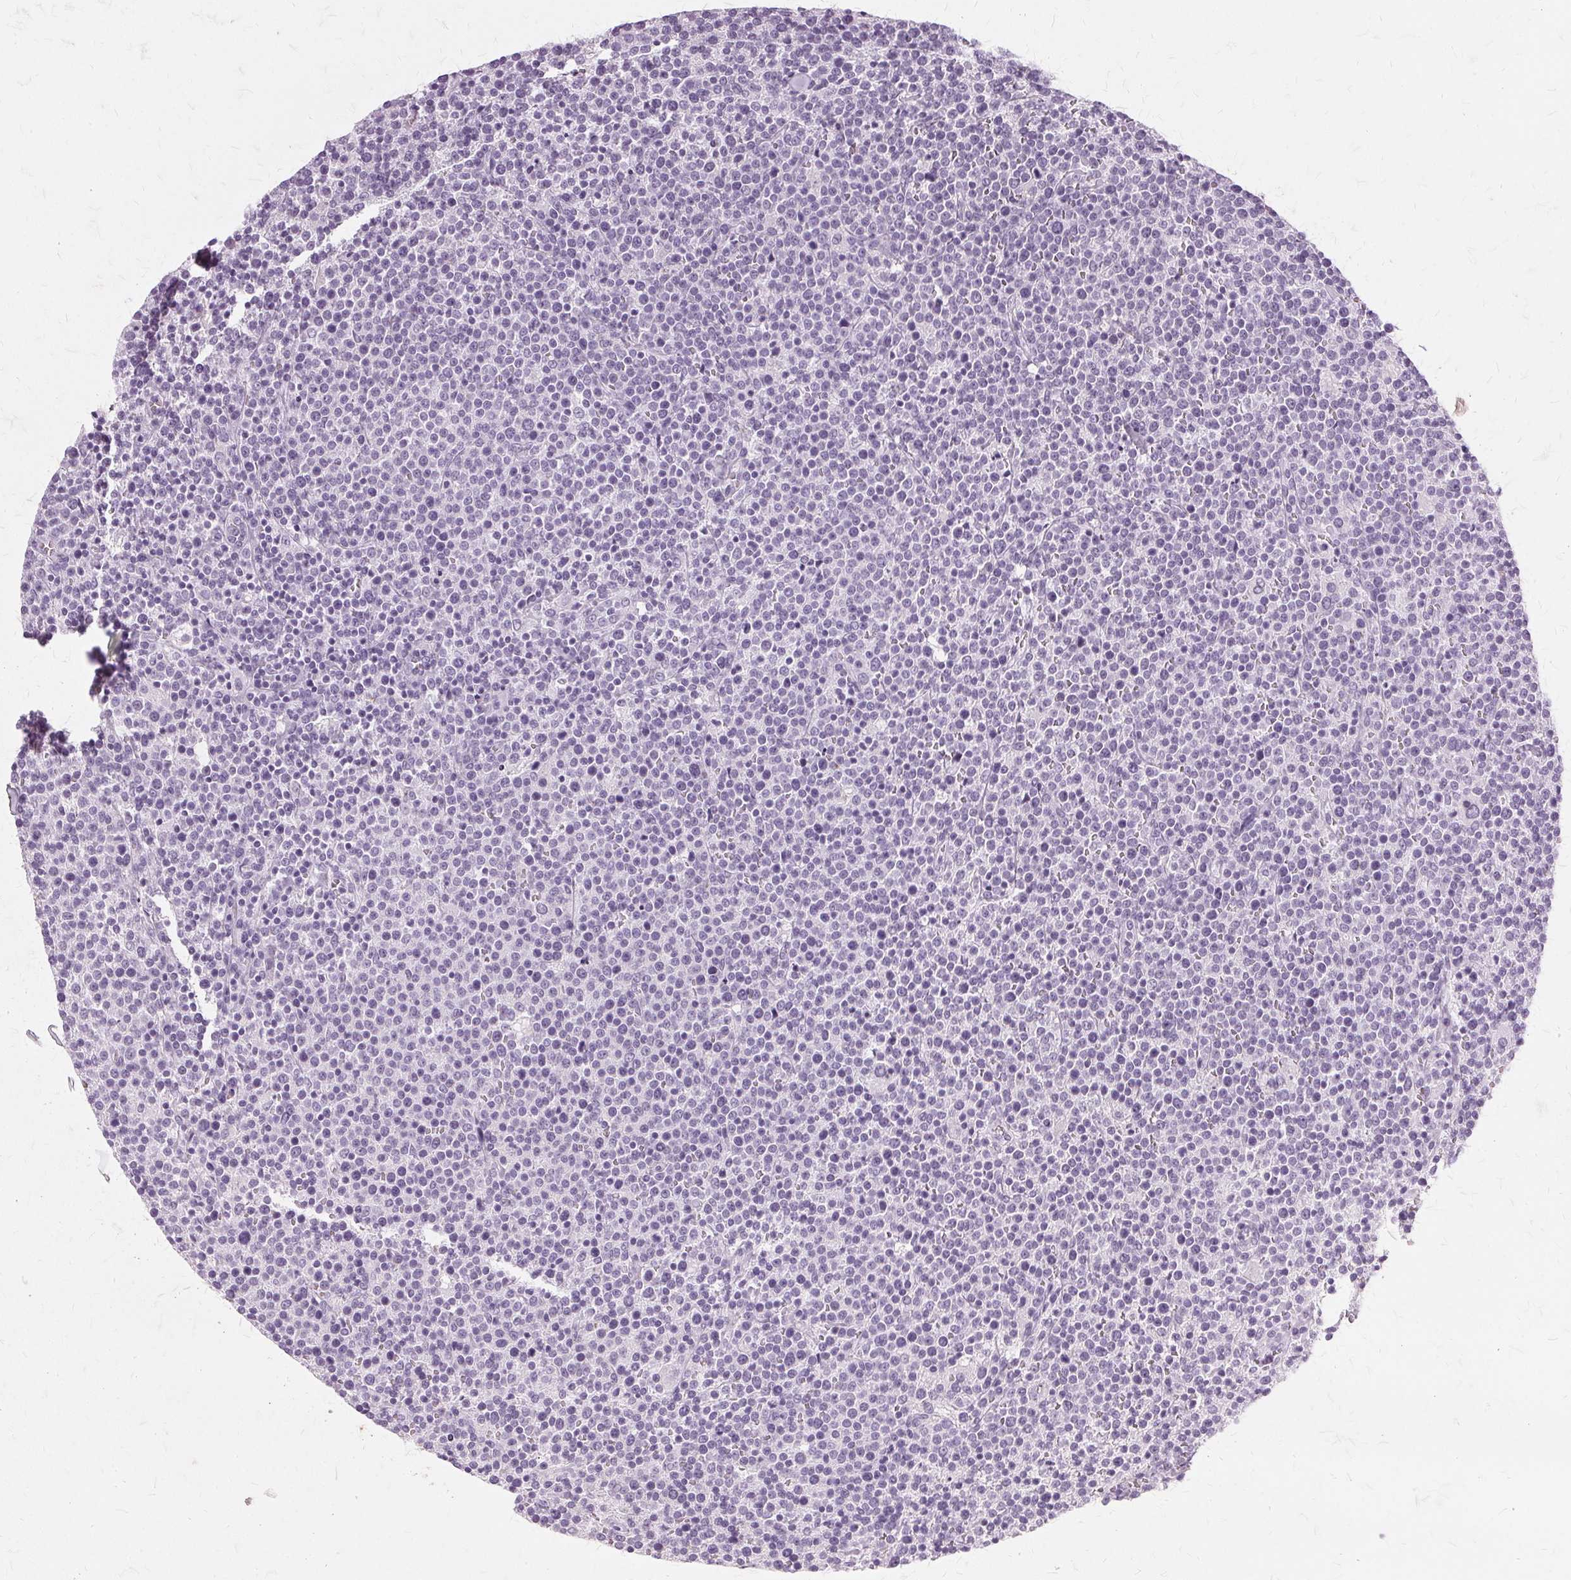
{"staining": {"intensity": "negative", "quantity": "none", "location": "none"}, "tissue": "lymphoma", "cell_type": "Tumor cells", "image_type": "cancer", "snomed": [{"axis": "morphology", "description": "Malignant lymphoma, non-Hodgkin's type, High grade"}, {"axis": "topography", "description": "Lymph node"}], "caption": "The IHC image has no significant staining in tumor cells of lymphoma tissue.", "gene": "SLC45A3", "patient": {"sex": "male", "age": 61}}